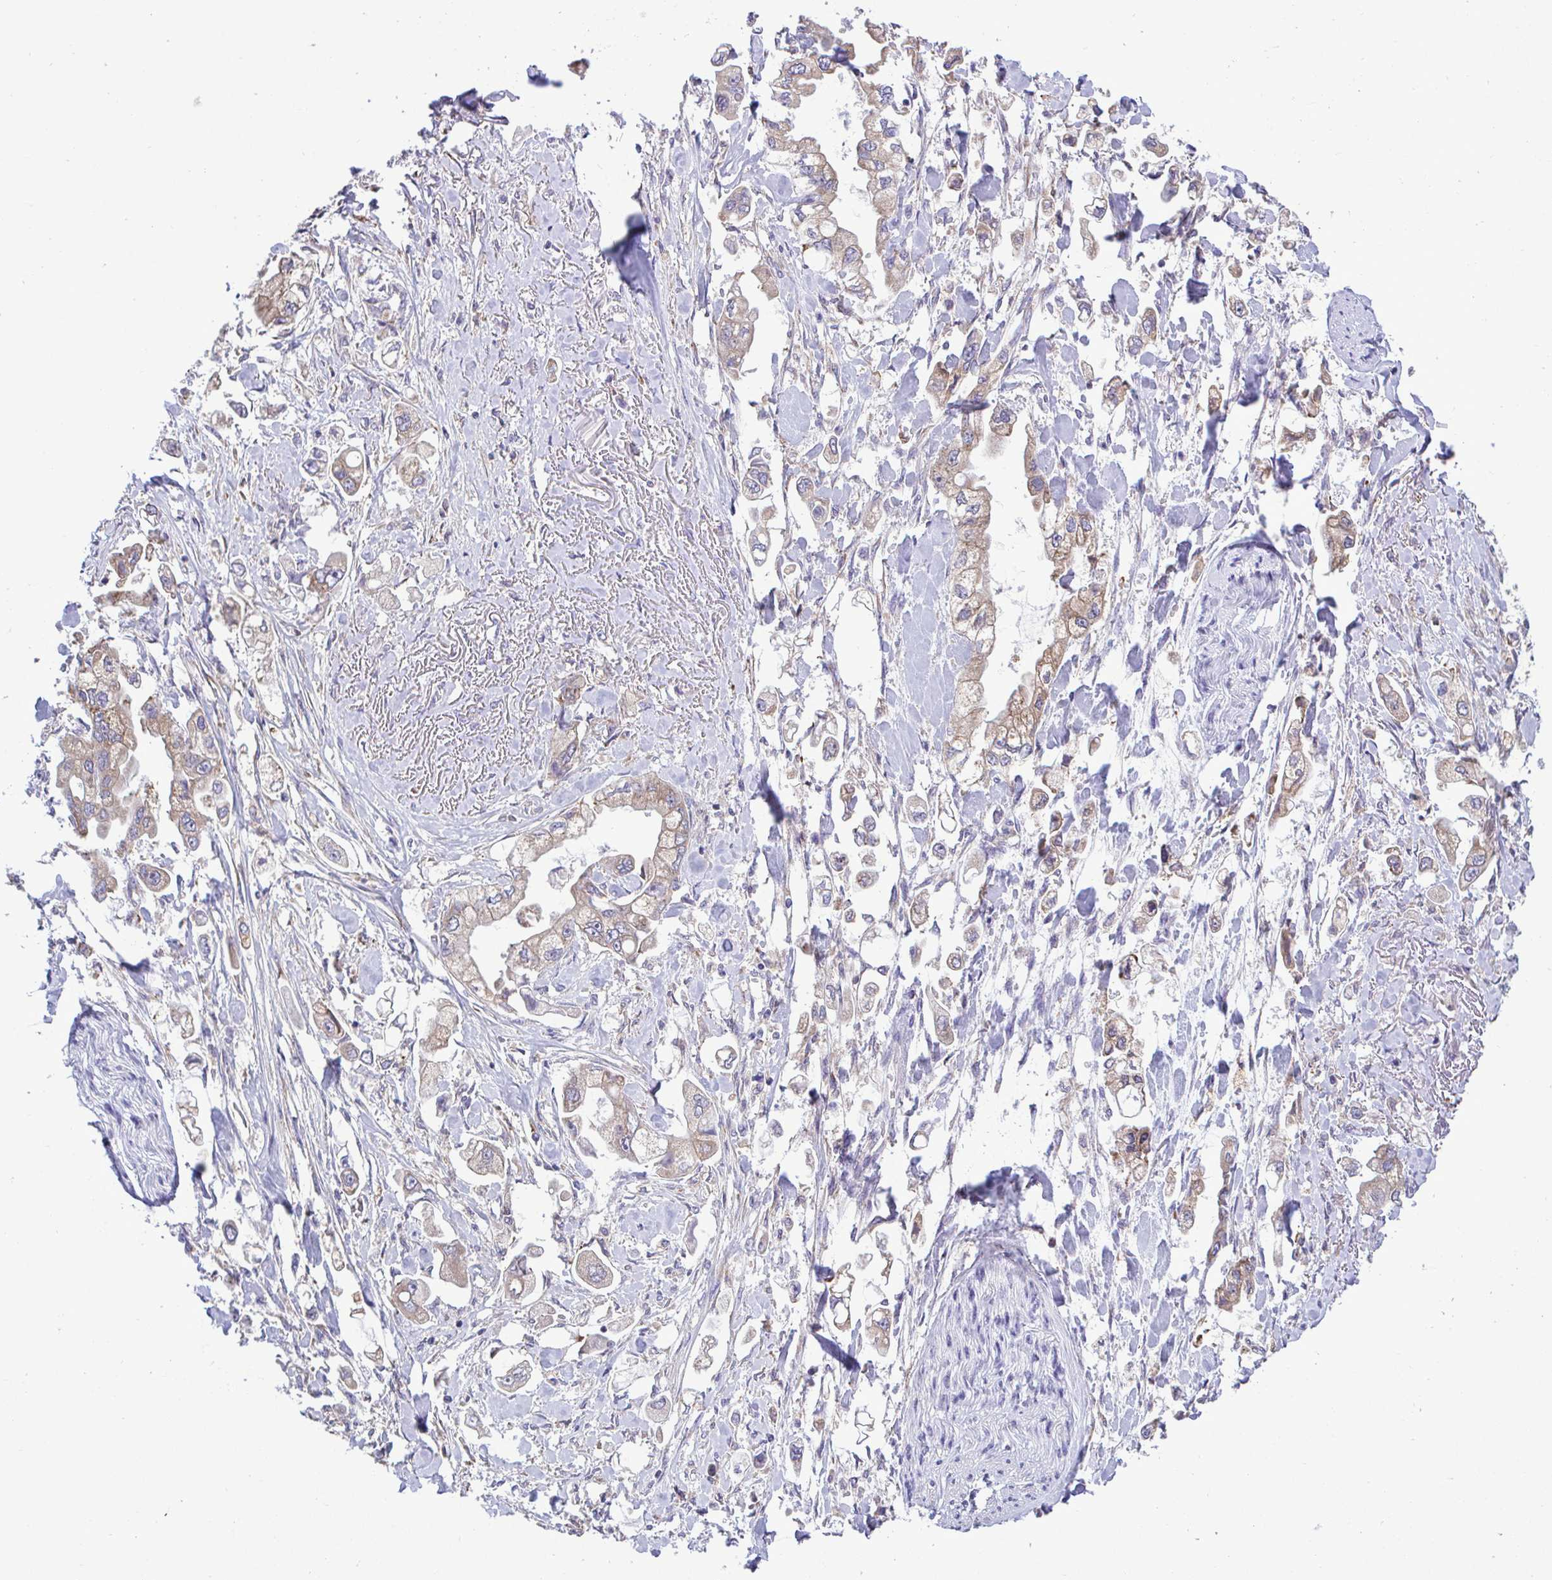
{"staining": {"intensity": "moderate", "quantity": ">75%", "location": "cytoplasmic/membranous"}, "tissue": "stomach cancer", "cell_type": "Tumor cells", "image_type": "cancer", "snomed": [{"axis": "morphology", "description": "Adenocarcinoma, NOS"}, {"axis": "topography", "description": "Stomach"}], "caption": "Adenocarcinoma (stomach) tissue exhibits moderate cytoplasmic/membranous expression in approximately >75% of tumor cells", "gene": "PIGK", "patient": {"sex": "male", "age": 62}}